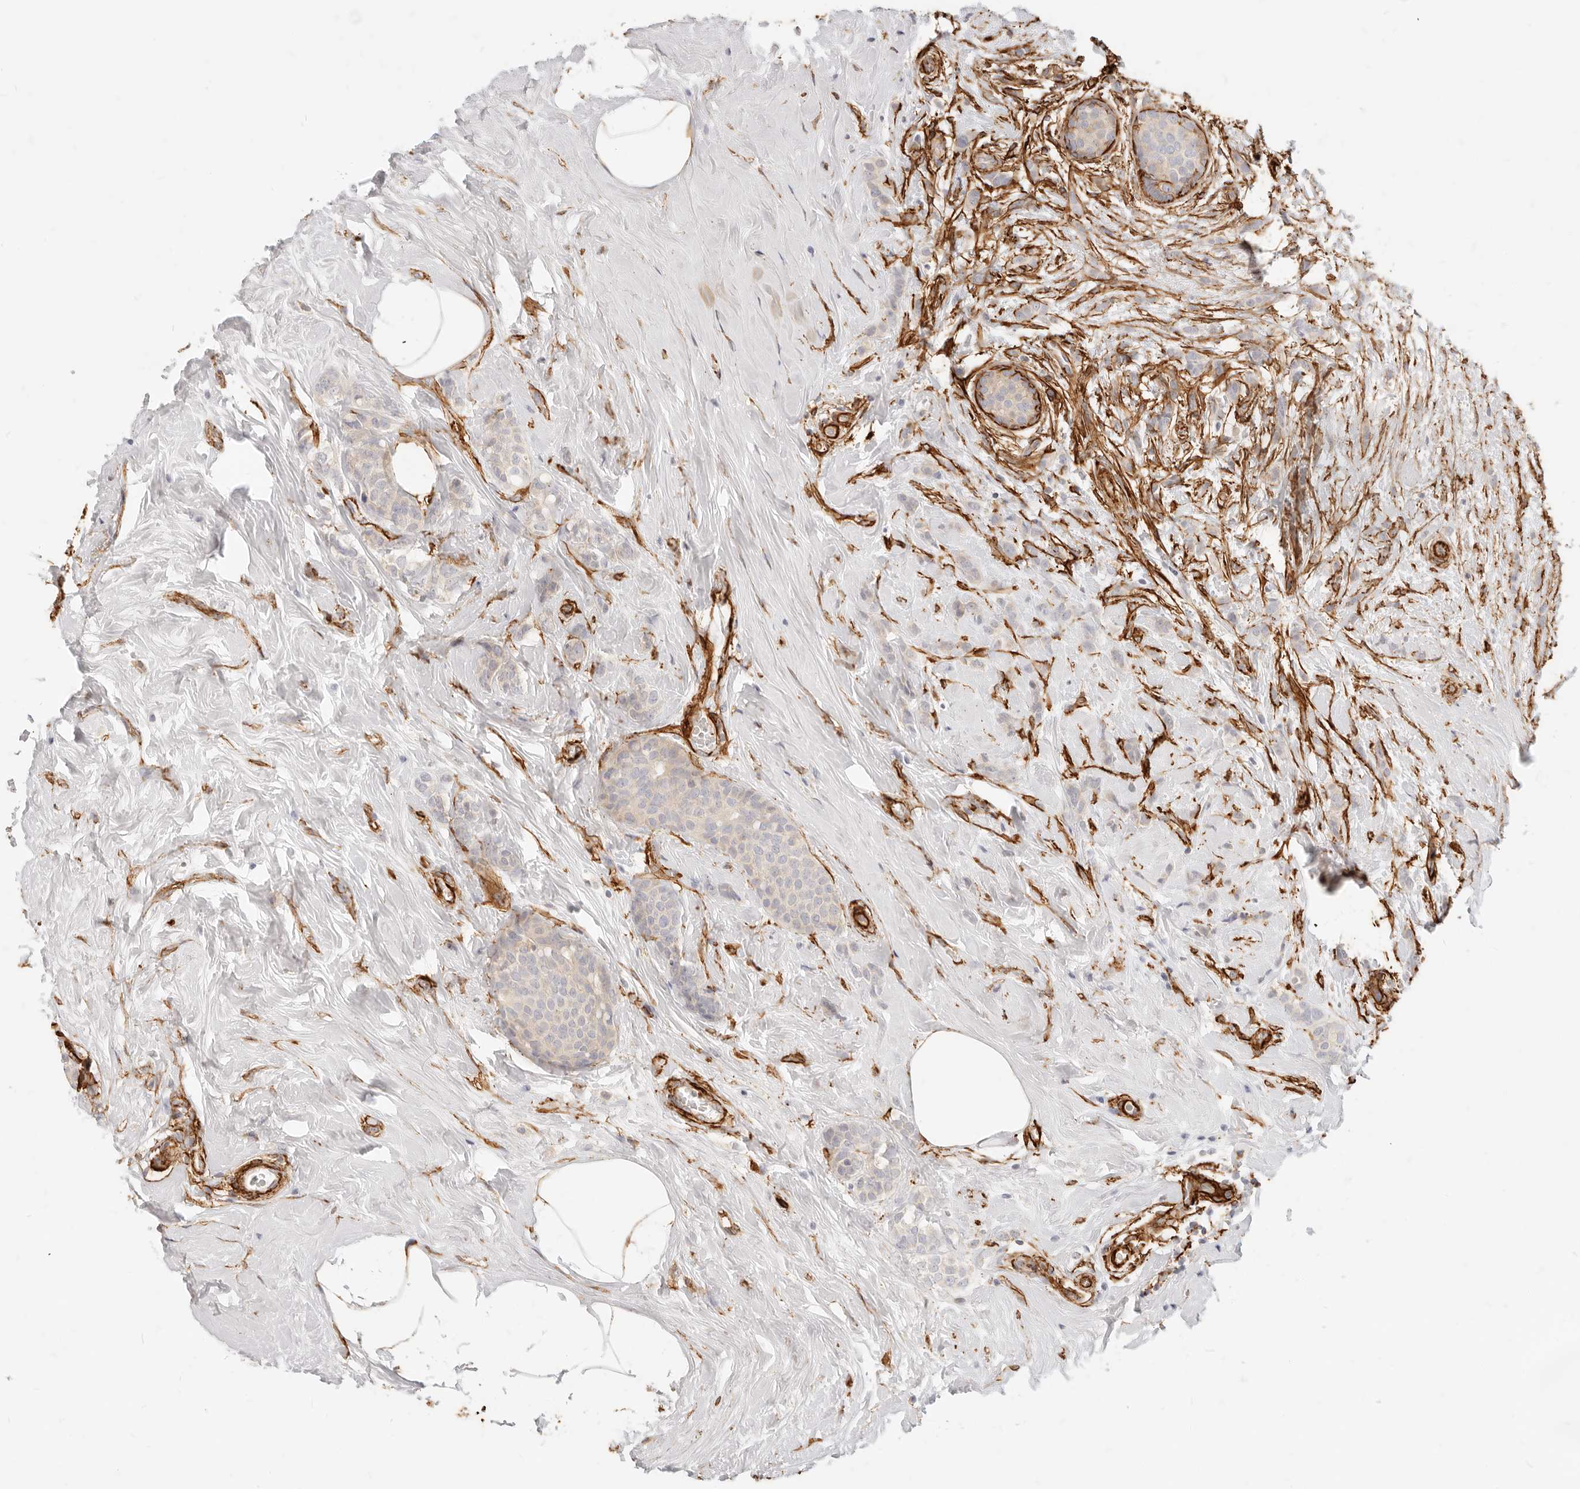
{"staining": {"intensity": "negative", "quantity": "none", "location": "none"}, "tissue": "breast cancer", "cell_type": "Tumor cells", "image_type": "cancer", "snomed": [{"axis": "morphology", "description": "Lobular carcinoma, in situ"}, {"axis": "morphology", "description": "Lobular carcinoma"}, {"axis": "topography", "description": "Breast"}], "caption": "Tumor cells are negative for protein expression in human breast lobular carcinoma in situ.", "gene": "TMTC2", "patient": {"sex": "female", "age": 41}}